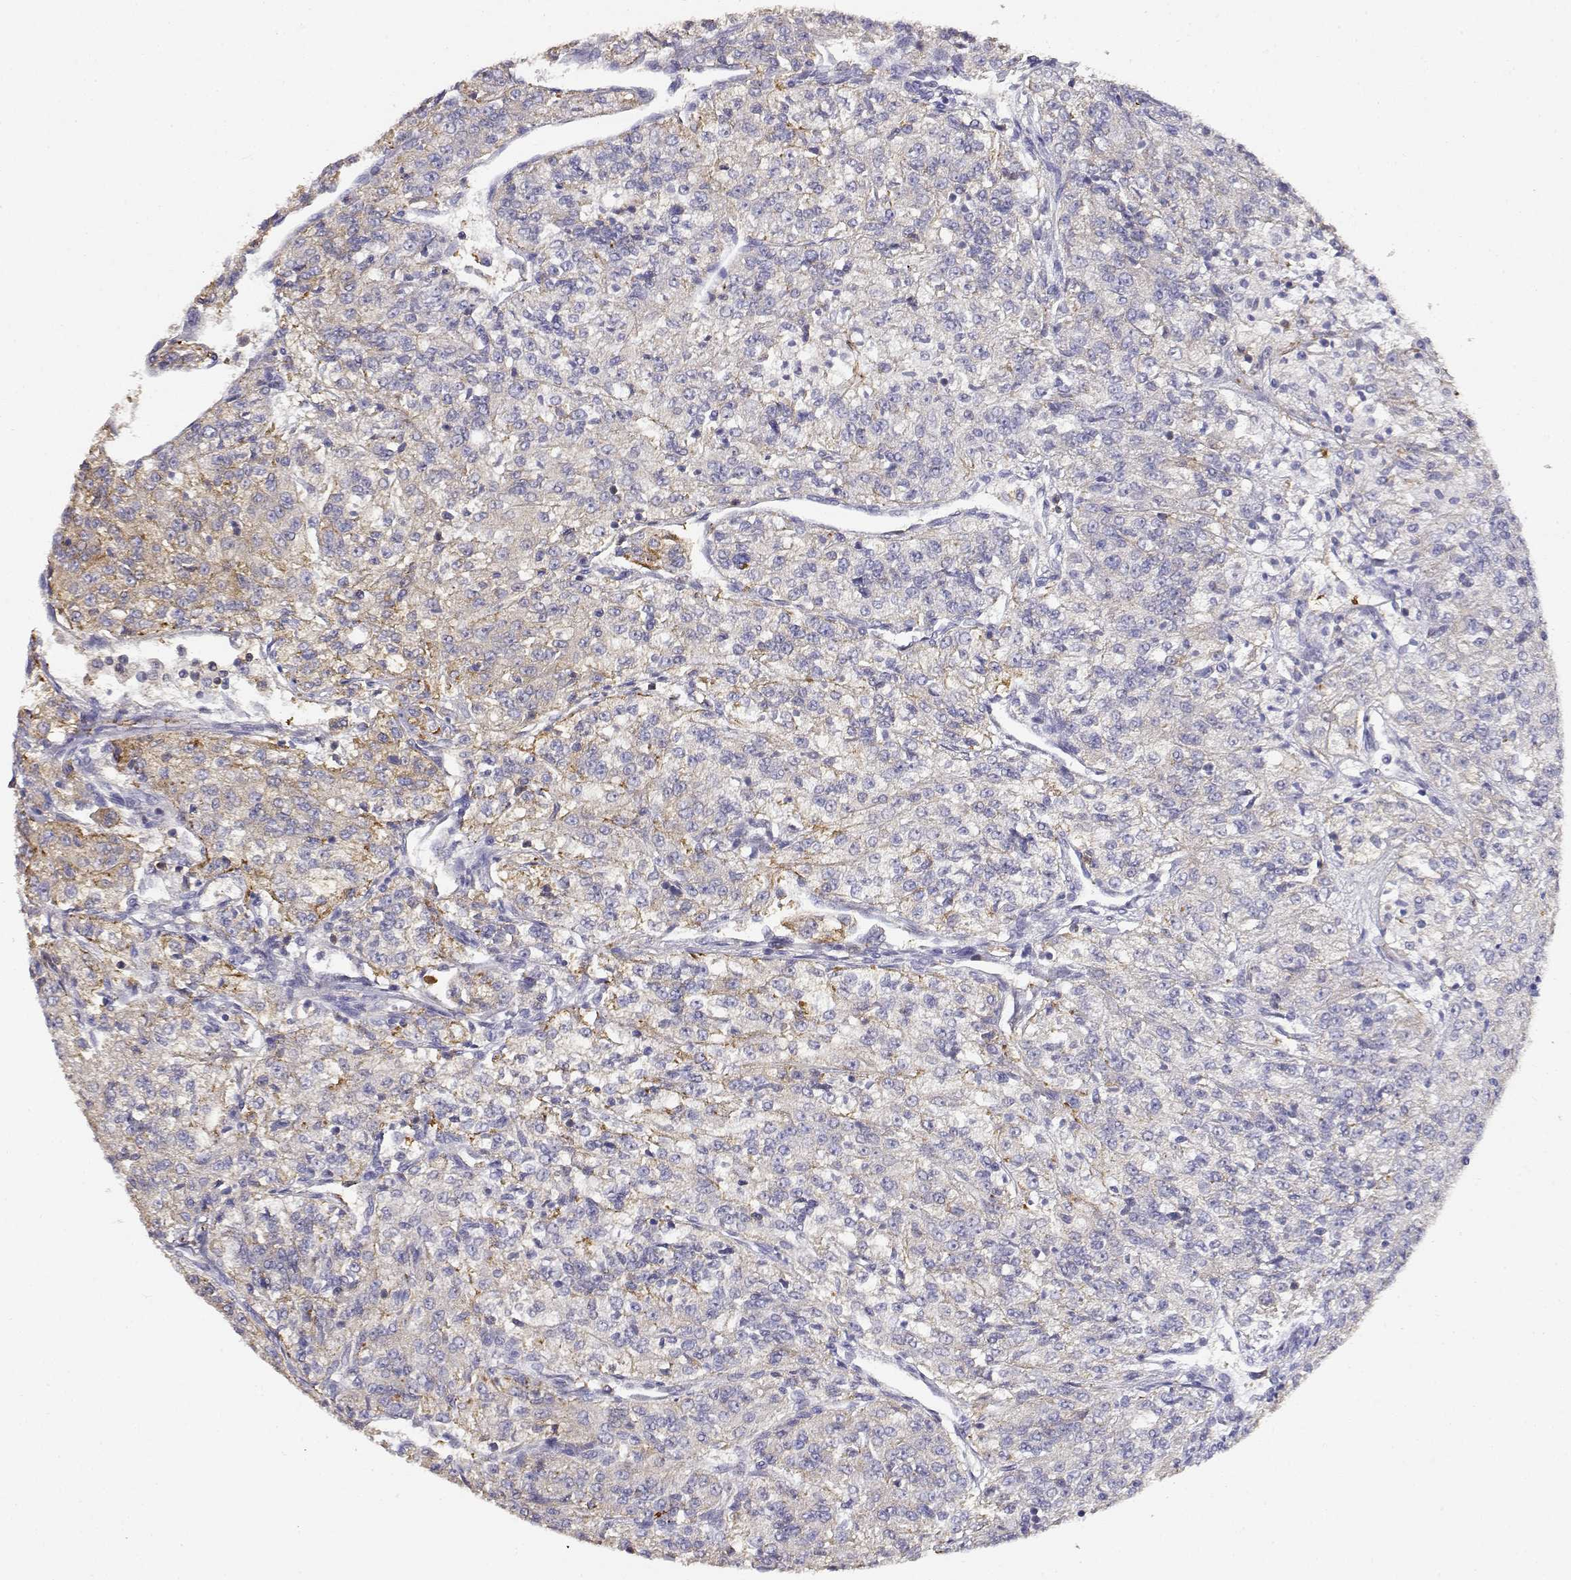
{"staining": {"intensity": "weak", "quantity": "25%-75%", "location": "cytoplasmic/membranous"}, "tissue": "renal cancer", "cell_type": "Tumor cells", "image_type": "cancer", "snomed": [{"axis": "morphology", "description": "Adenocarcinoma, NOS"}, {"axis": "topography", "description": "Kidney"}], "caption": "Renal cancer stained with immunohistochemistry exhibits weak cytoplasmic/membranous staining in approximately 25%-75% of tumor cells.", "gene": "ADA", "patient": {"sex": "female", "age": 63}}